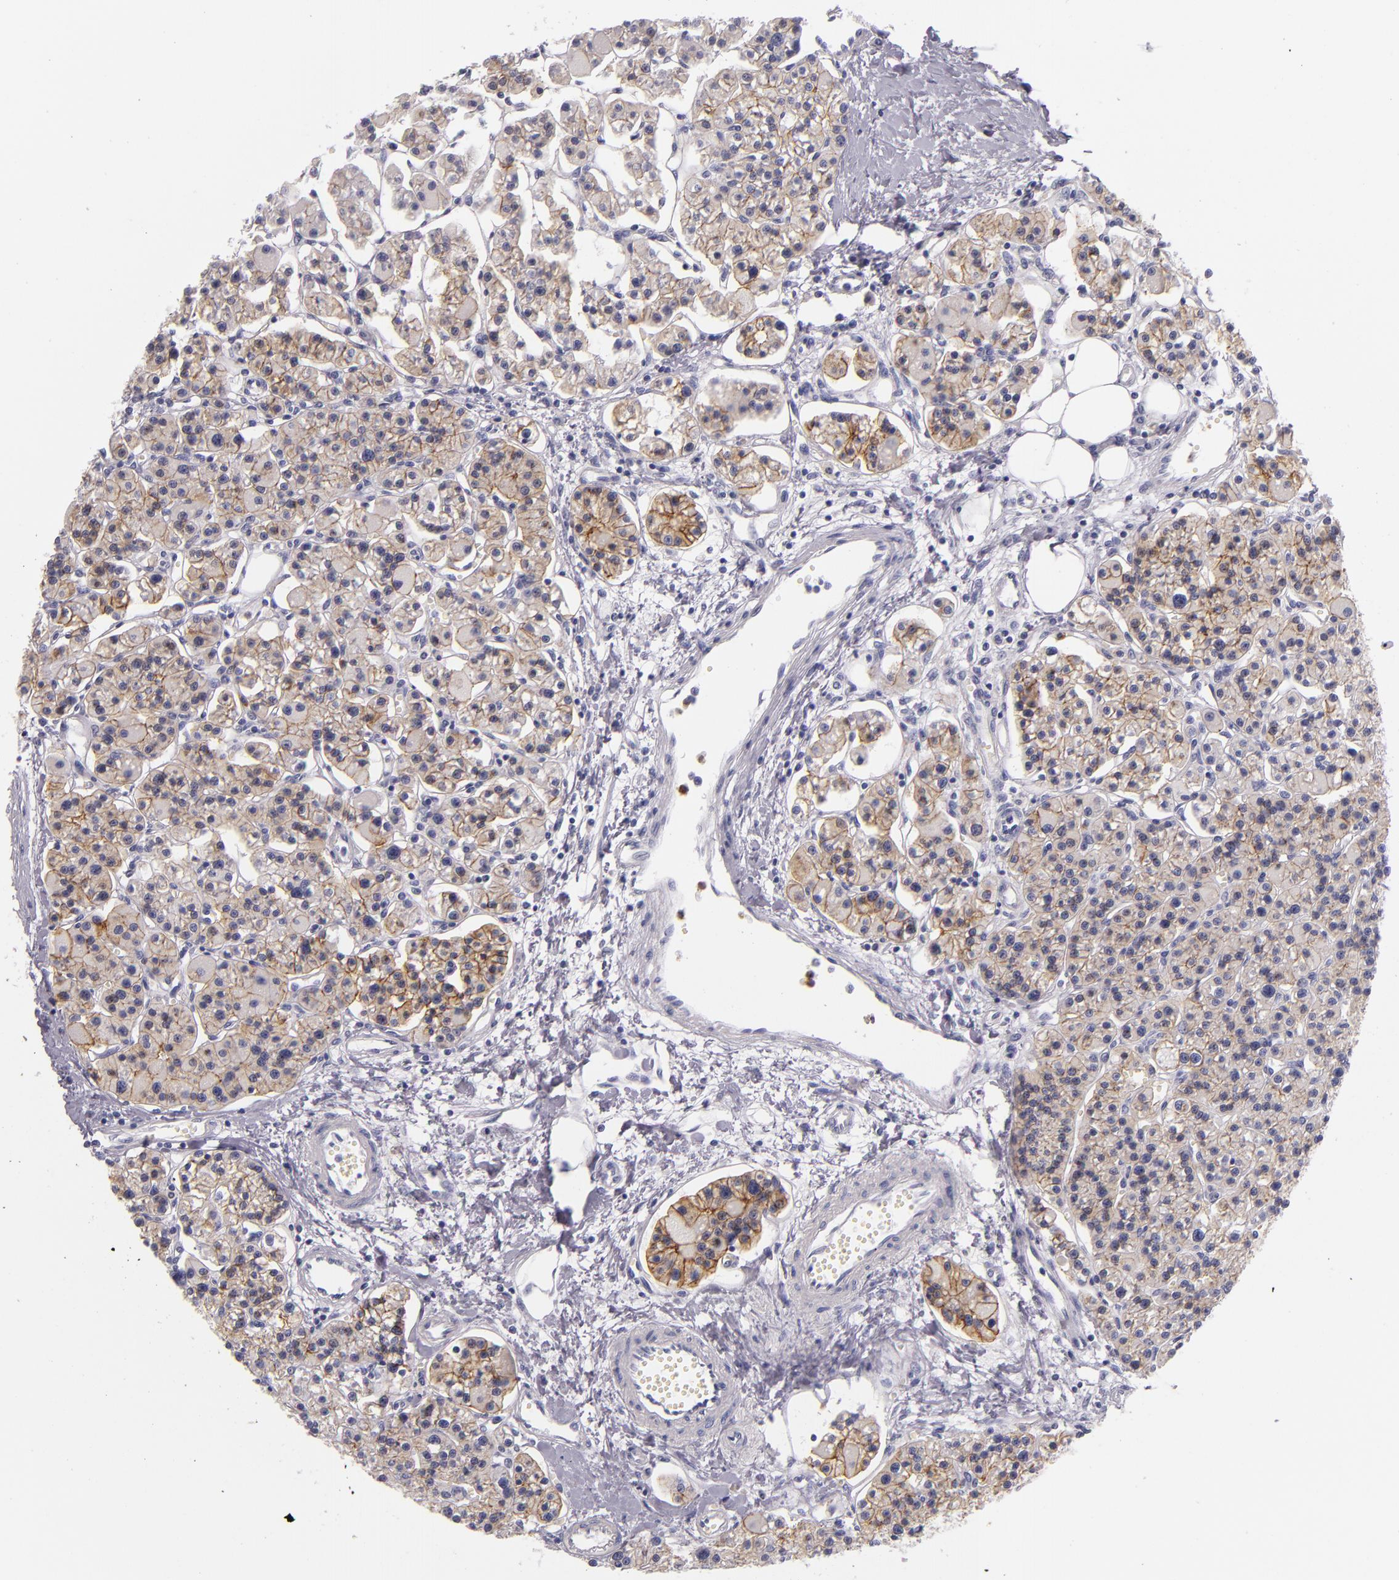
{"staining": {"intensity": "moderate", "quantity": "25%-75%", "location": "cytoplasmic/membranous"}, "tissue": "parathyroid gland", "cell_type": "Glandular cells", "image_type": "normal", "snomed": [{"axis": "morphology", "description": "Normal tissue, NOS"}, {"axis": "topography", "description": "Parathyroid gland"}], "caption": "IHC image of benign parathyroid gland: parathyroid gland stained using immunohistochemistry reveals medium levels of moderate protein expression localized specifically in the cytoplasmic/membranous of glandular cells, appearing as a cytoplasmic/membranous brown color.", "gene": "CDH3", "patient": {"sex": "female", "age": 58}}